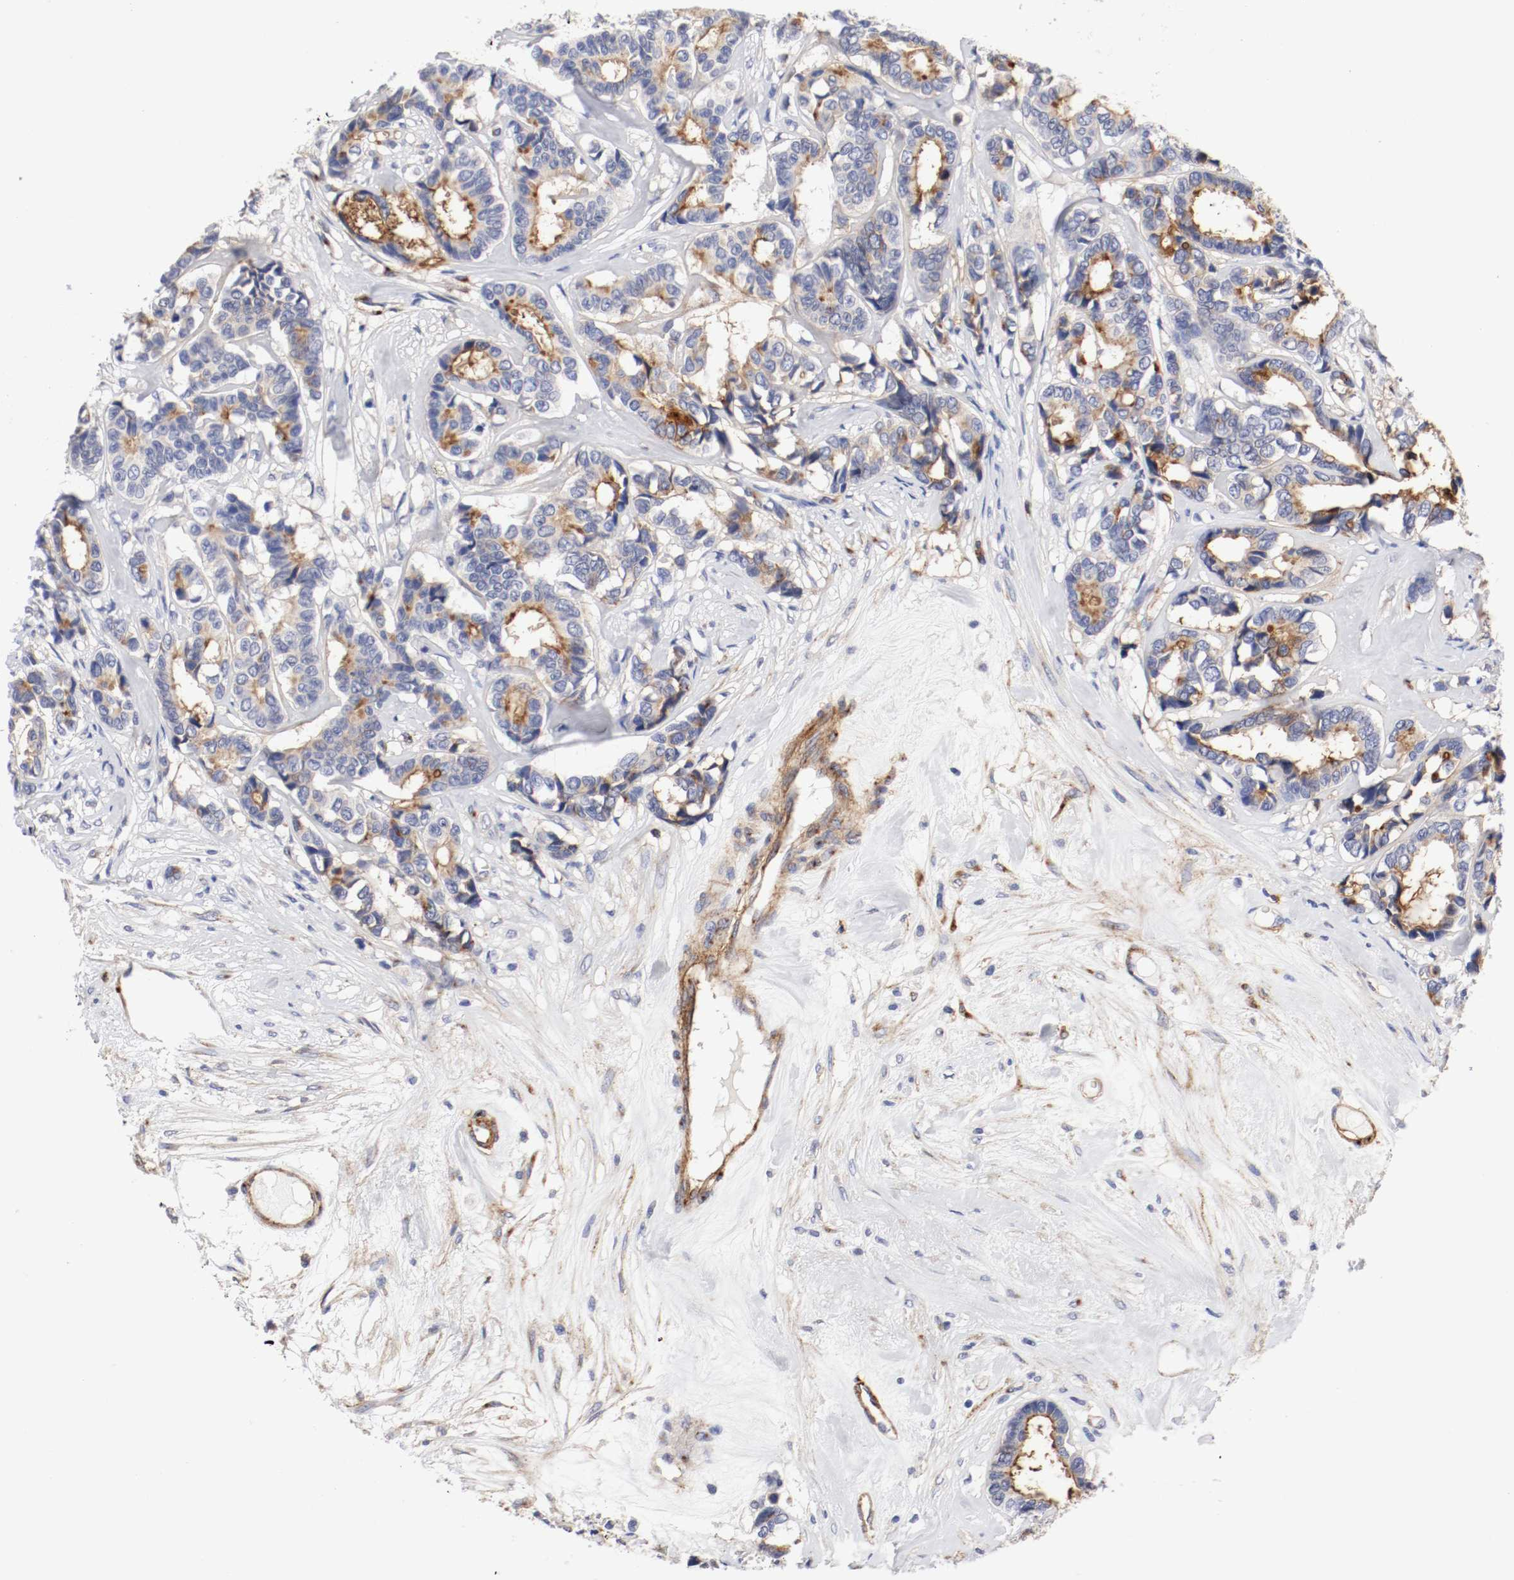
{"staining": {"intensity": "weak", "quantity": "25%-75%", "location": "cytoplasmic/membranous"}, "tissue": "breast cancer", "cell_type": "Tumor cells", "image_type": "cancer", "snomed": [{"axis": "morphology", "description": "Duct carcinoma"}, {"axis": "topography", "description": "Breast"}], "caption": "Tumor cells exhibit low levels of weak cytoplasmic/membranous positivity in about 25%-75% of cells in breast invasive ductal carcinoma.", "gene": "IFITM1", "patient": {"sex": "female", "age": 87}}